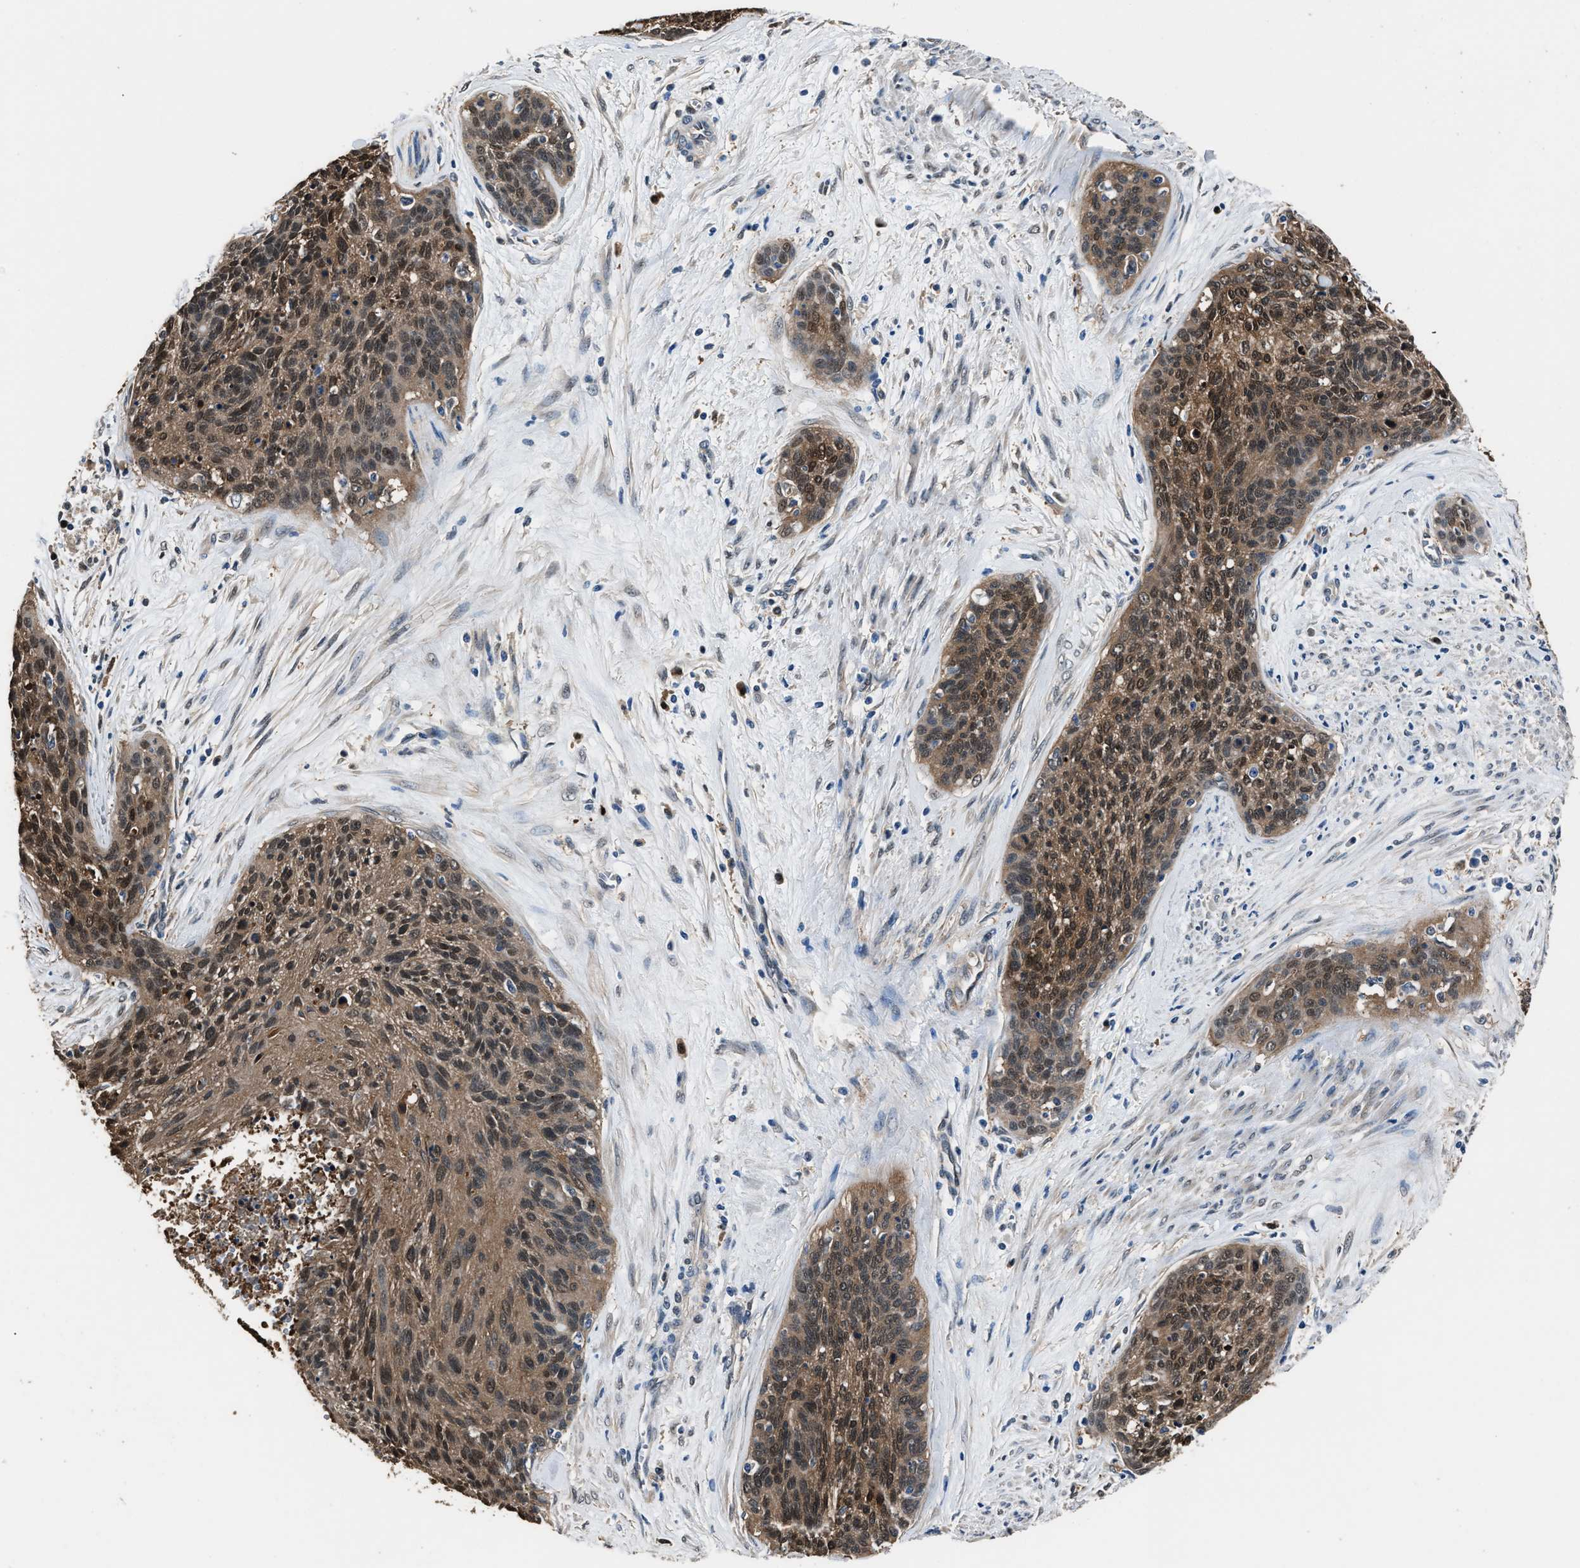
{"staining": {"intensity": "moderate", "quantity": ">75%", "location": "cytoplasmic/membranous,nuclear"}, "tissue": "cervical cancer", "cell_type": "Tumor cells", "image_type": "cancer", "snomed": [{"axis": "morphology", "description": "Squamous cell carcinoma, NOS"}, {"axis": "topography", "description": "Cervix"}], "caption": "Cervical cancer was stained to show a protein in brown. There is medium levels of moderate cytoplasmic/membranous and nuclear staining in about >75% of tumor cells.", "gene": "GSTP1", "patient": {"sex": "female", "age": 55}}